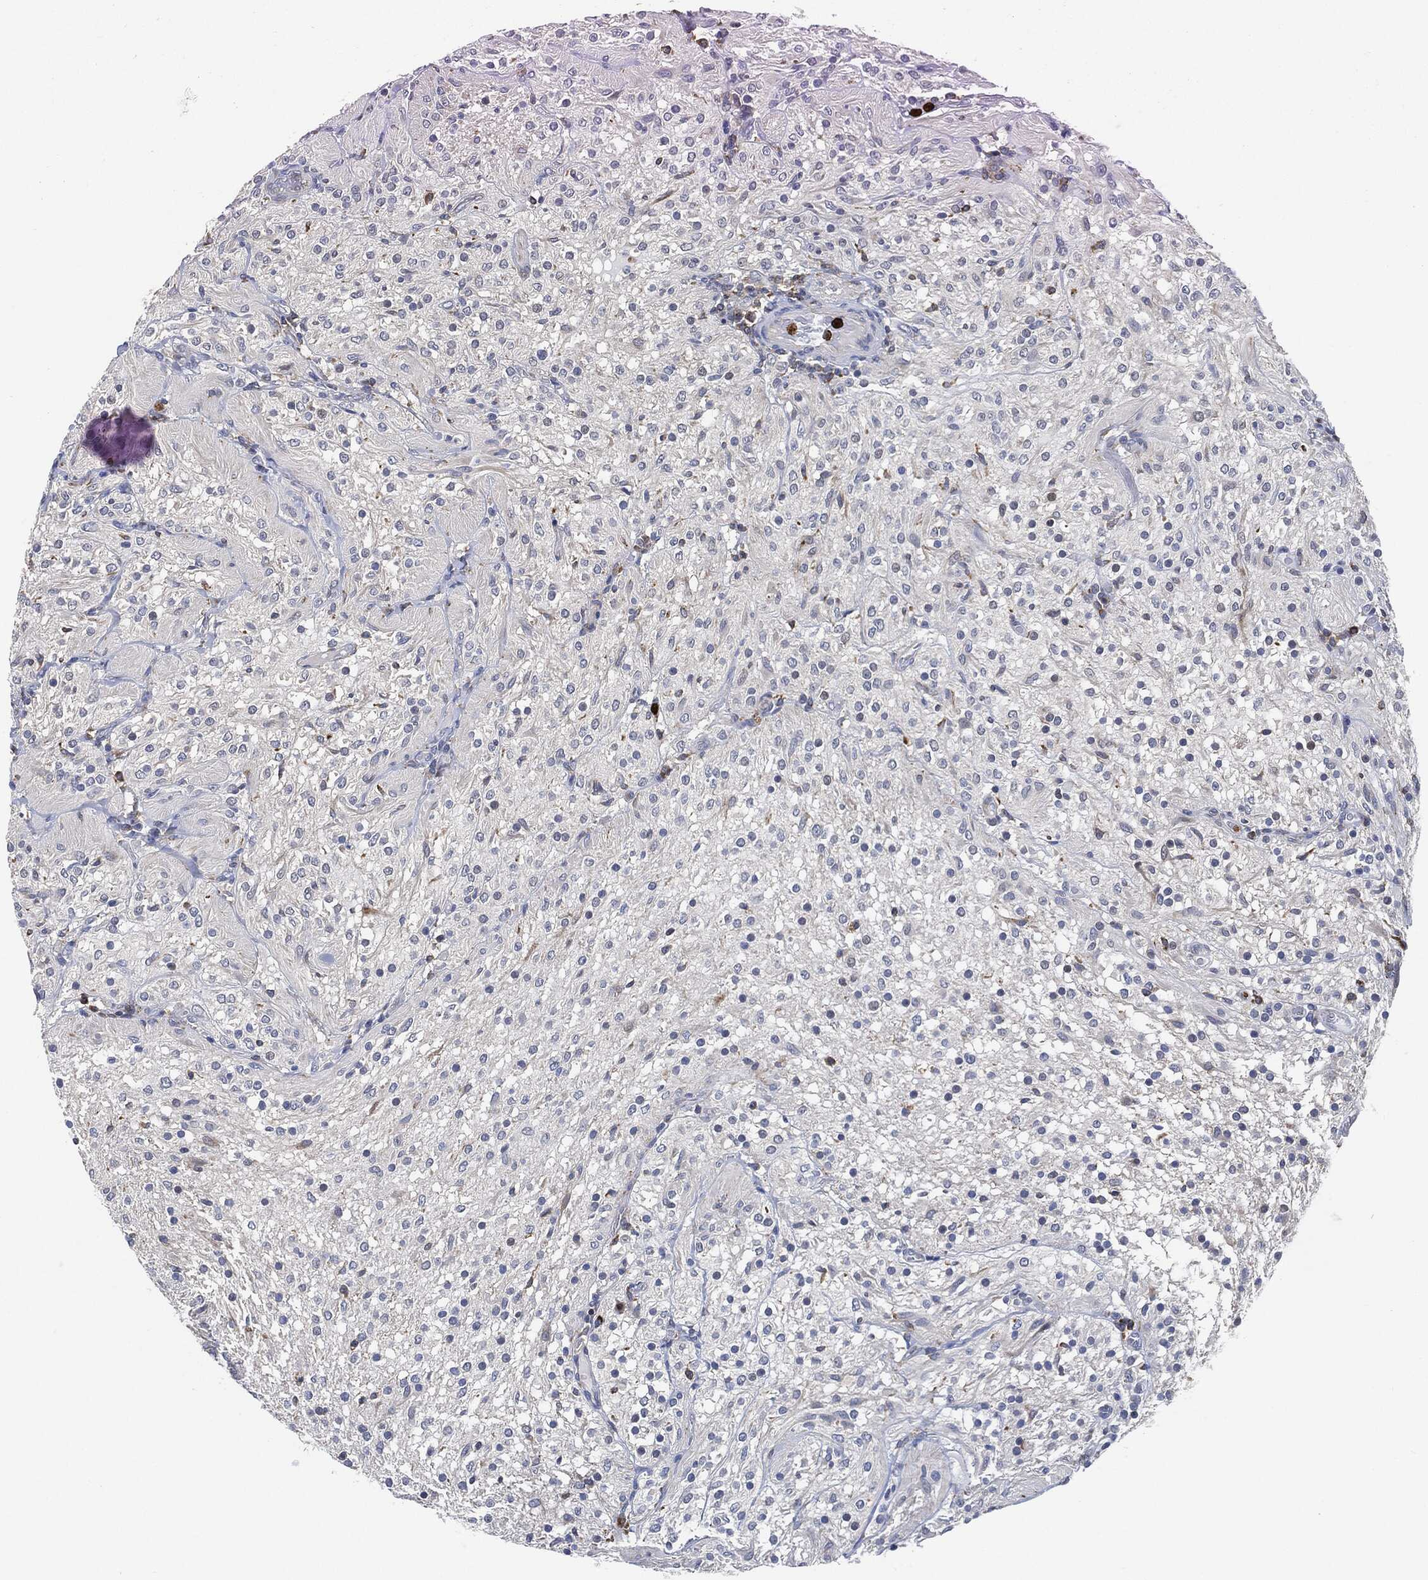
{"staining": {"intensity": "negative", "quantity": "none", "location": "none"}, "tissue": "glioma", "cell_type": "Tumor cells", "image_type": "cancer", "snomed": [{"axis": "morphology", "description": "Glioma, malignant, Low grade"}, {"axis": "topography", "description": "Brain"}], "caption": "Immunohistochemistry of human glioma shows no expression in tumor cells. The staining was performed using DAB (3,3'-diaminobenzidine) to visualize the protein expression in brown, while the nuclei were stained in blue with hematoxylin (Magnification: 20x).", "gene": "VSIG4", "patient": {"sex": "male", "age": 3}}